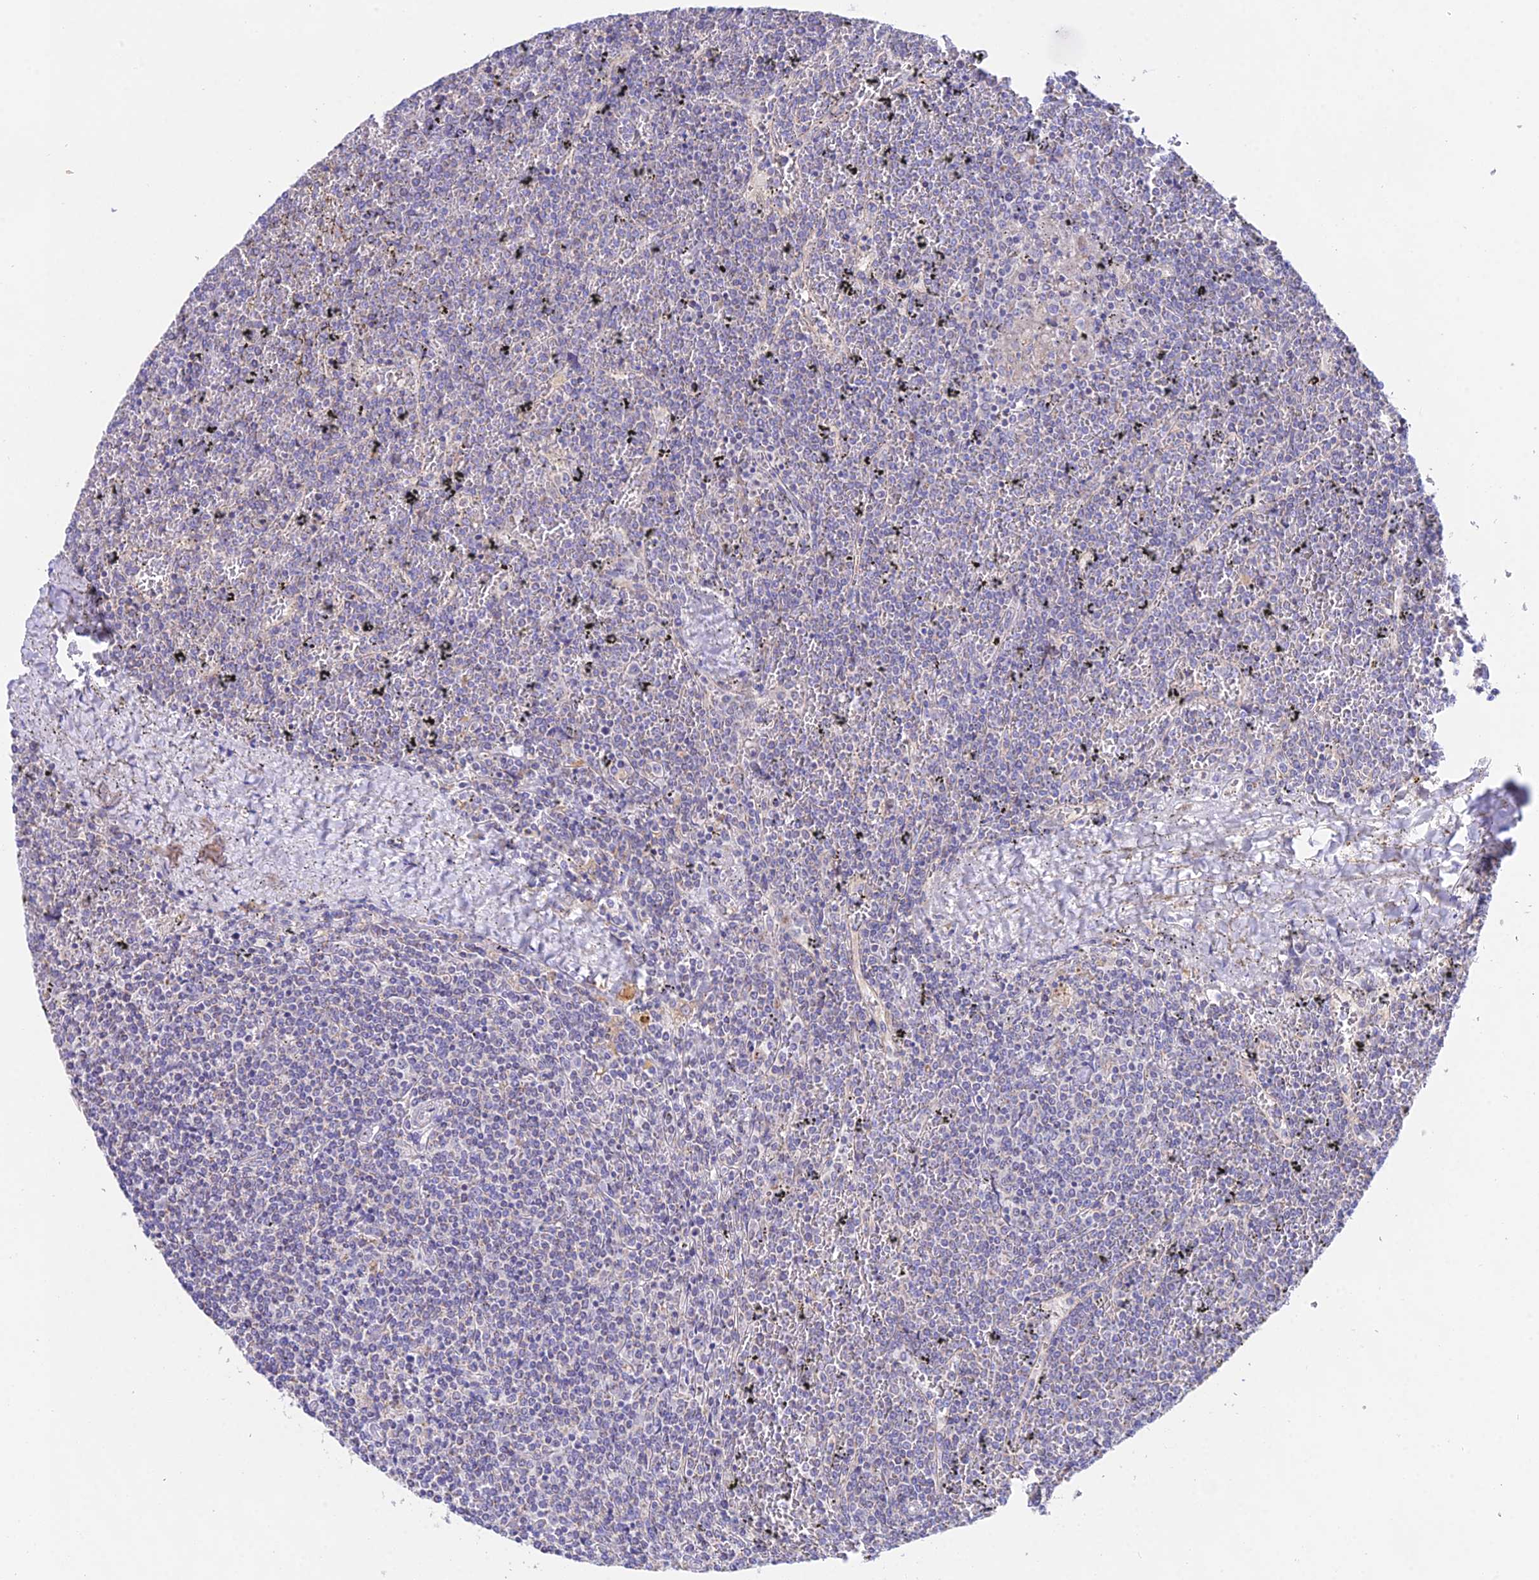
{"staining": {"intensity": "negative", "quantity": "none", "location": "none"}, "tissue": "lymphoma", "cell_type": "Tumor cells", "image_type": "cancer", "snomed": [{"axis": "morphology", "description": "Malignant lymphoma, non-Hodgkin's type, Low grade"}, {"axis": "topography", "description": "Spleen"}], "caption": "Immunohistochemistry (IHC) histopathology image of low-grade malignant lymphoma, non-Hodgkin's type stained for a protein (brown), which demonstrates no expression in tumor cells.", "gene": "PPP2R2C", "patient": {"sex": "female", "age": 19}}